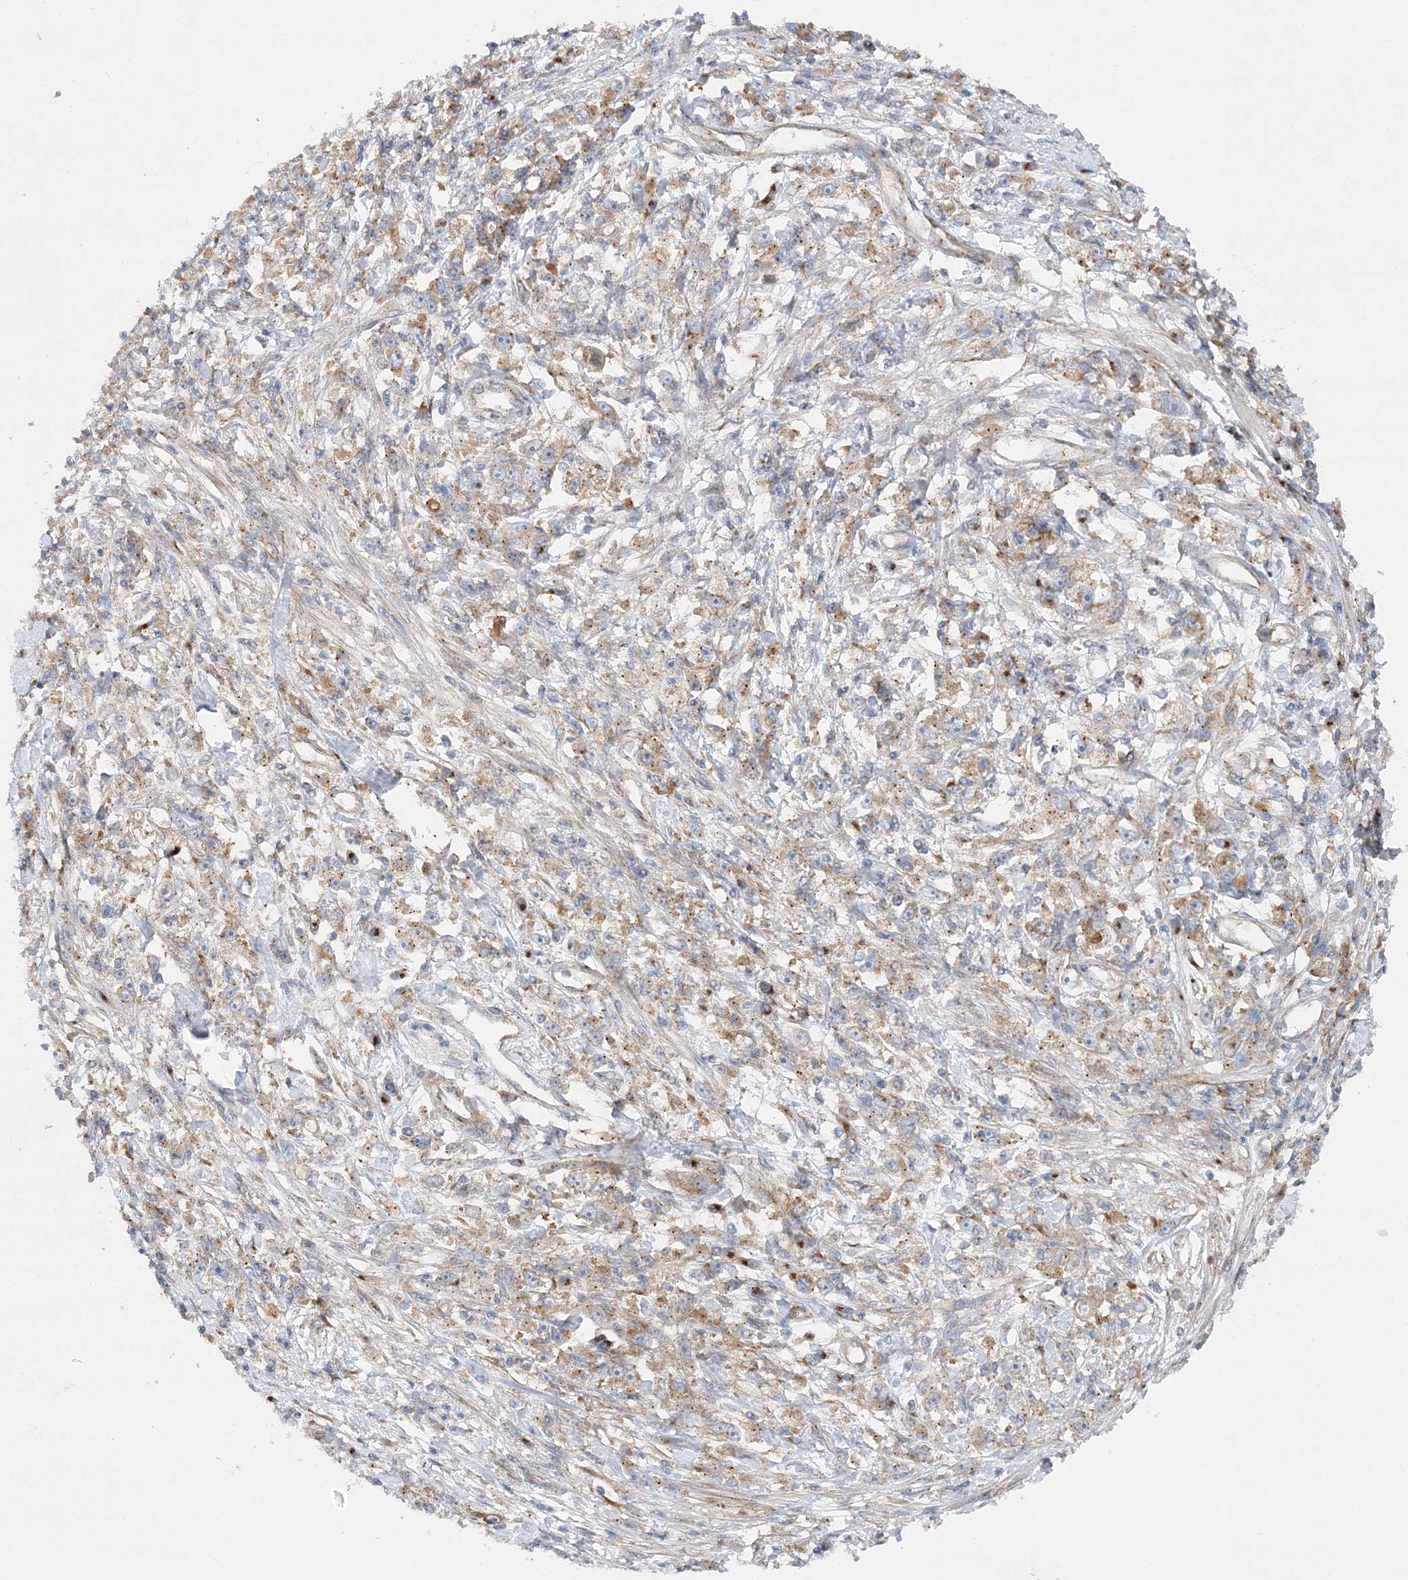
{"staining": {"intensity": "moderate", "quantity": ">75%", "location": "cytoplasmic/membranous"}, "tissue": "stomach cancer", "cell_type": "Tumor cells", "image_type": "cancer", "snomed": [{"axis": "morphology", "description": "Adenocarcinoma, NOS"}, {"axis": "topography", "description": "Stomach"}], "caption": "DAB immunohistochemical staining of stomach cancer exhibits moderate cytoplasmic/membranous protein positivity in approximately >75% of tumor cells.", "gene": "SEC23IP", "patient": {"sex": "female", "age": 59}}